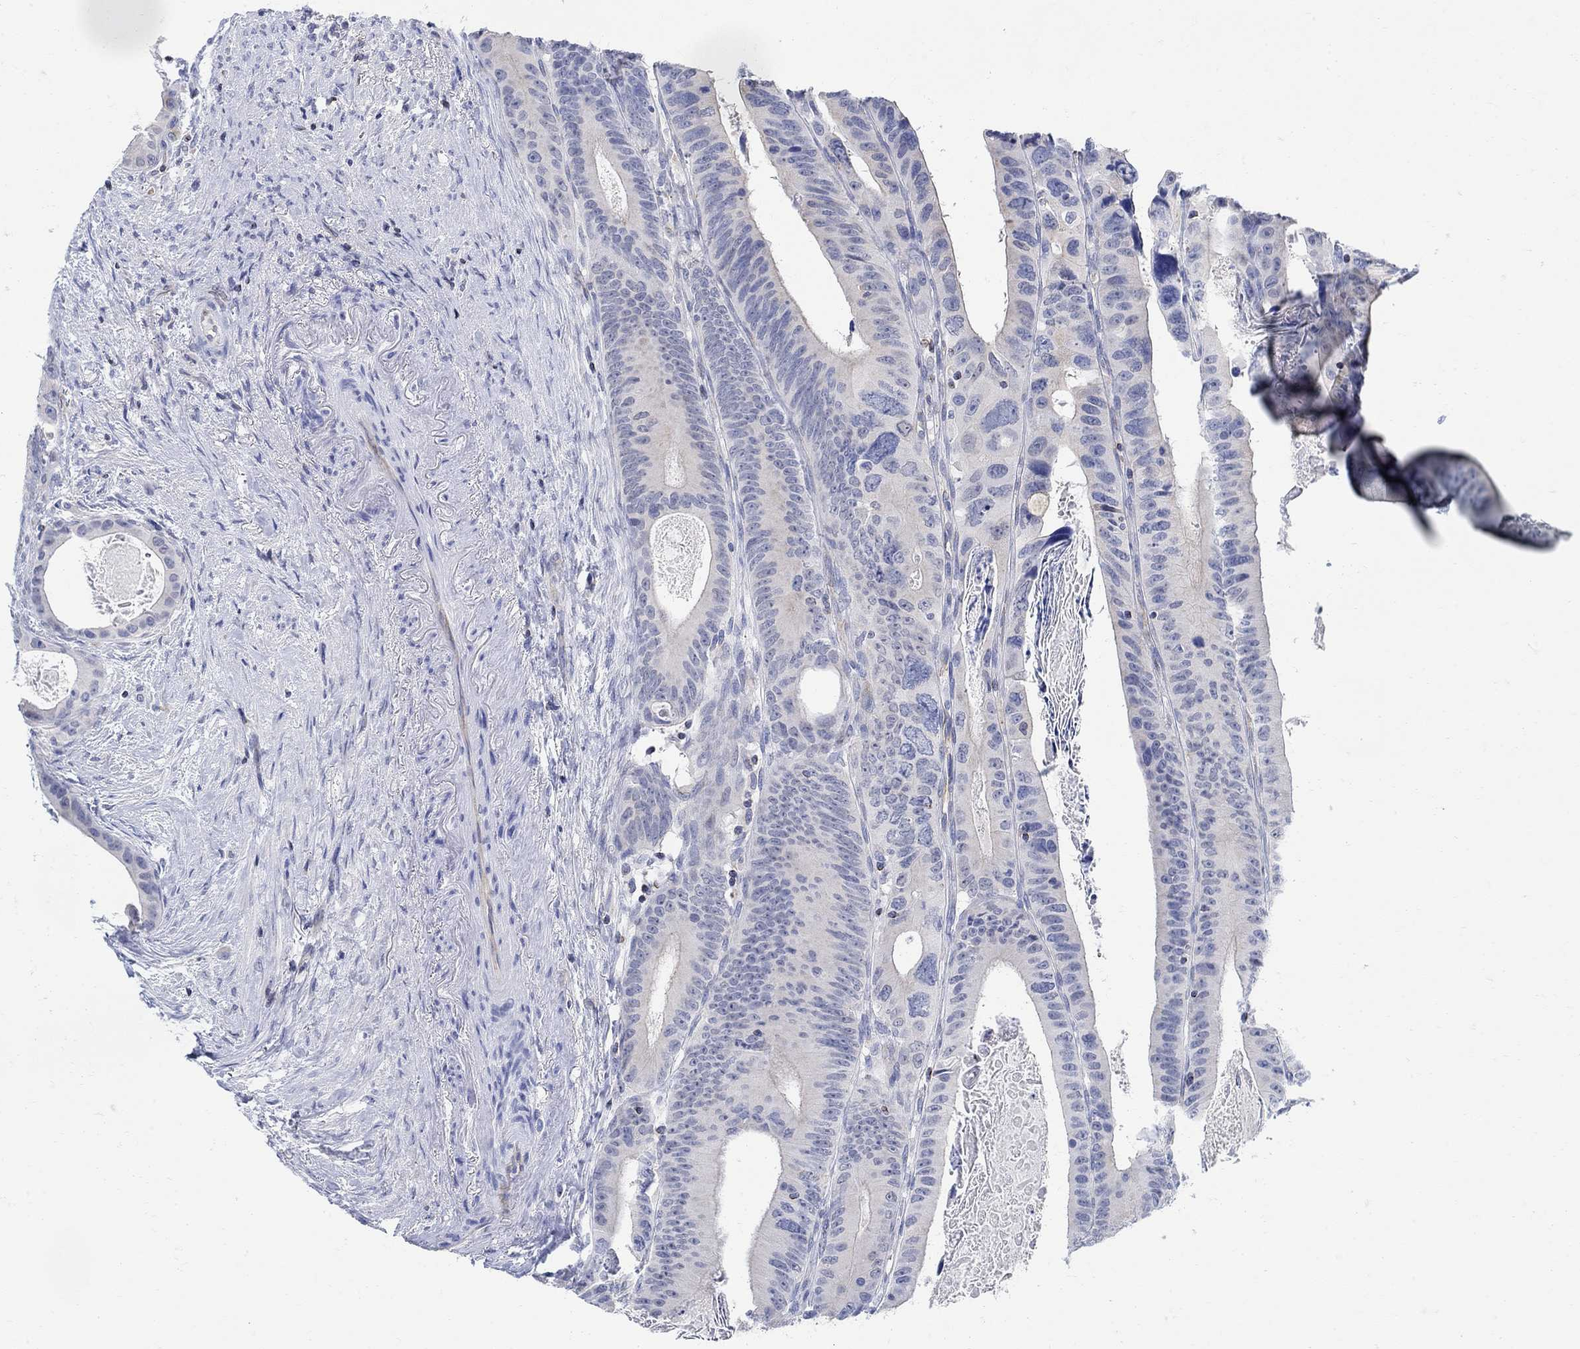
{"staining": {"intensity": "negative", "quantity": "none", "location": "none"}, "tissue": "colorectal cancer", "cell_type": "Tumor cells", "image_type": "cancer", "snomed": [{"axis": "morphology", "description": "Adenocarcinoma, NOS"}, {"axis": "topography", "description": "Rectum"}], "caption": "Tumor cells are negative for protein expression in human adenocarcinoma (colorectal). The staining is performed using DAB (3,3'-diaminobenzidine) brown chromogen with nuclei counter-stained in using hematoxylin.", "gene": "PHF21B", "patient": {"sex": "male", "age": 64}}